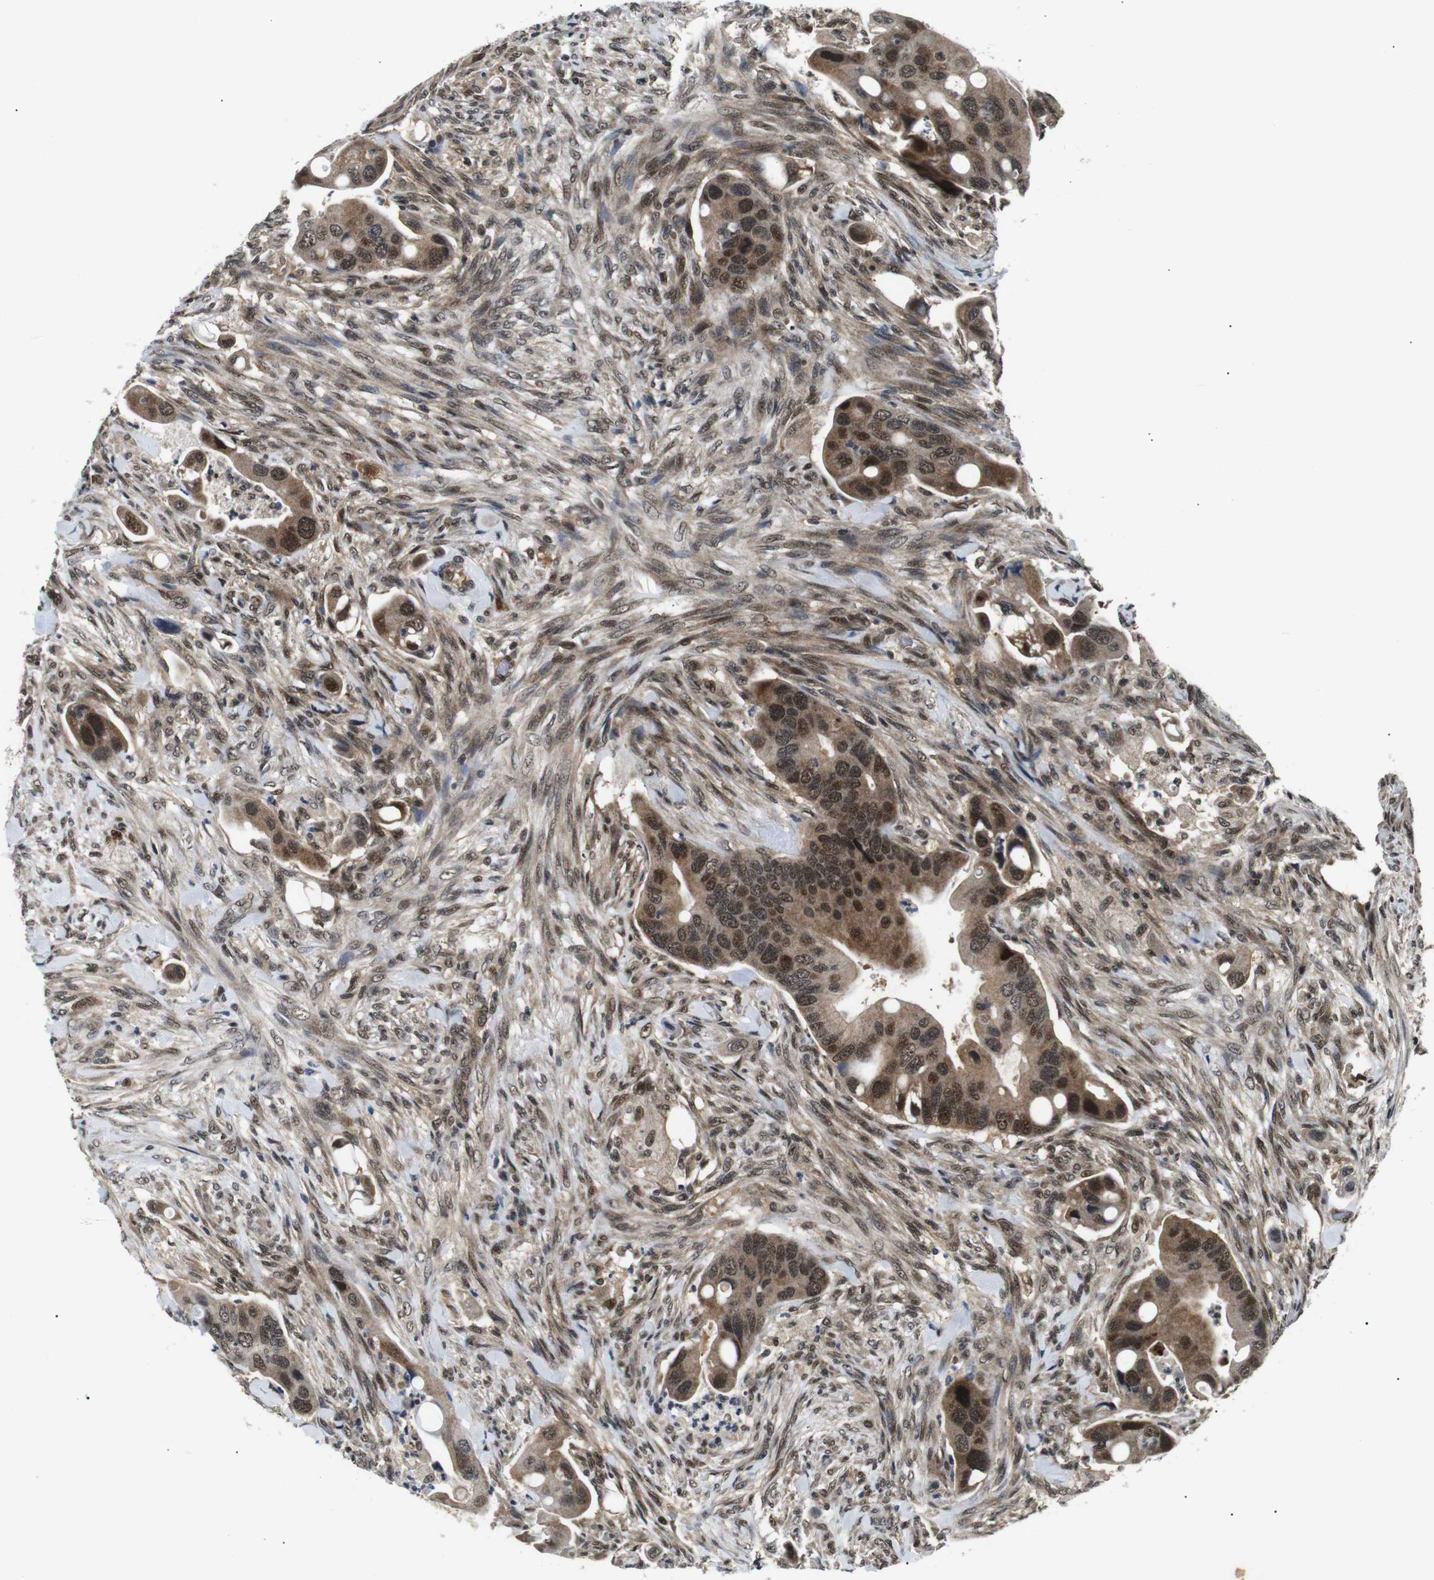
{"staining": {"intensity": "moderate", "quantity": ">75%", "location": "cytoplasmic/membranous,nuclear"}, "tissue": "colorectal cancer", "cell_type": "Tumor cells", "image_type": "cancer", "snomed": [{"axis": "morphology", "description": "Adenocarcinoma, NOS"}, {"axis": "topography", "description": "Rectum"}], "caption": "Immunohistochemical staining of colorectal cancer (adenocarcinoma) displays medium levels of moderate cytoplasmic/membranous and nuclear expression in approximately >75% of tumor cells.", "gene": "SKP1", "patient": {"sex": "female", "age": 57}}